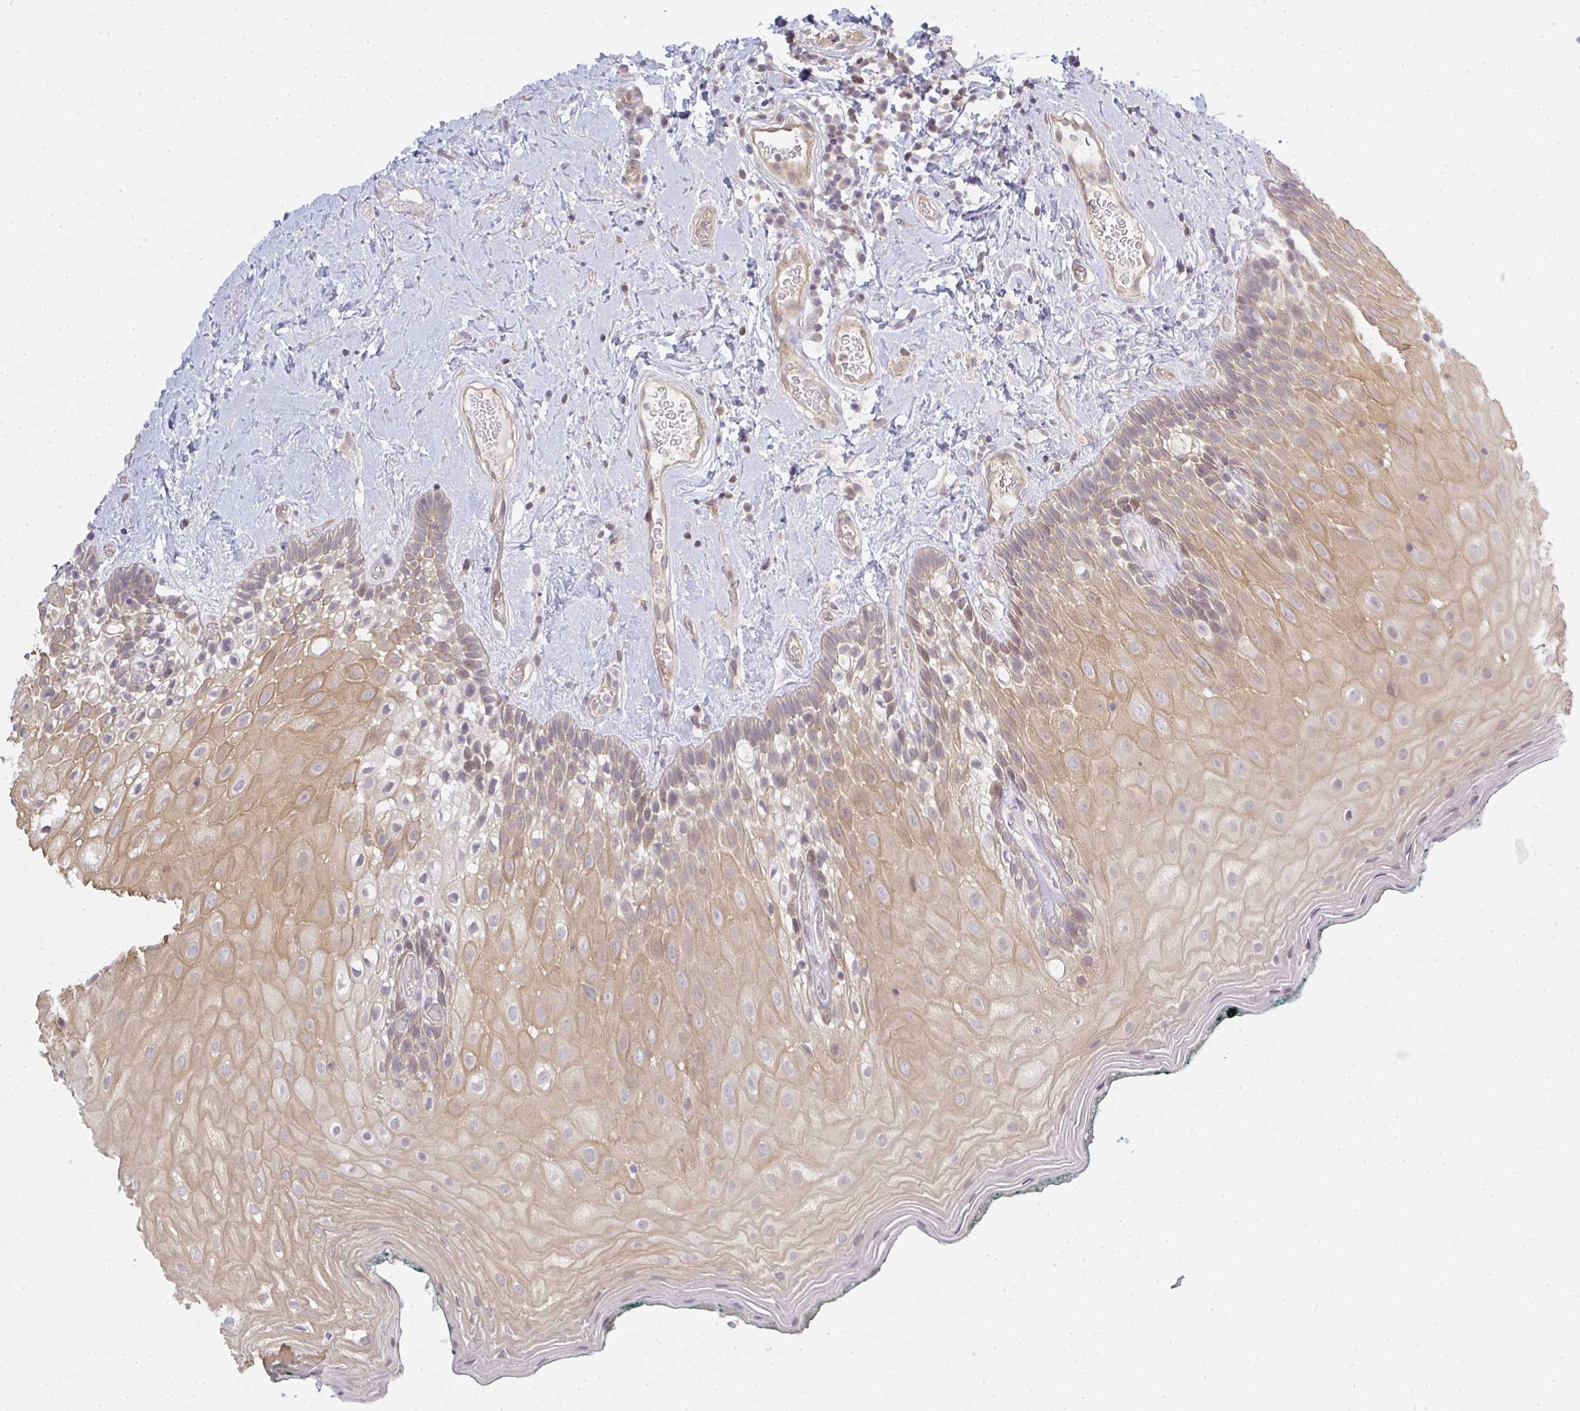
{"staining": {"intensity": "moderate", "quantity": ">75%", "location": "cytoplasmic/membranous"}, "tissue": "oral mucosa", "cell_type": "Squamous epithelial cells", "image_type": "normal", "snomed": [{"axis": "morphology", "description": "Normal tissue, NOS"}, {"axis": "morphology", "description": "Squamous cell carcinoma, NOS"}, {"axis": "topography", "description": "Oral tissue"}, {"axis": "topography", "description": "Head-Neck"}], "caption": "Oral mucosa stained with IHC reveals moderate cytoplasmic/membranous positivity in approximately >75% of squamous epithelial cells. The staining was performed using DAB to visualize the protein expression in brown, while the nuclei were stained in blue with hematoxylin (Magnification: 20x).", "gene": "GSDMB", "patient": {"sex": "male", "age": 64}}